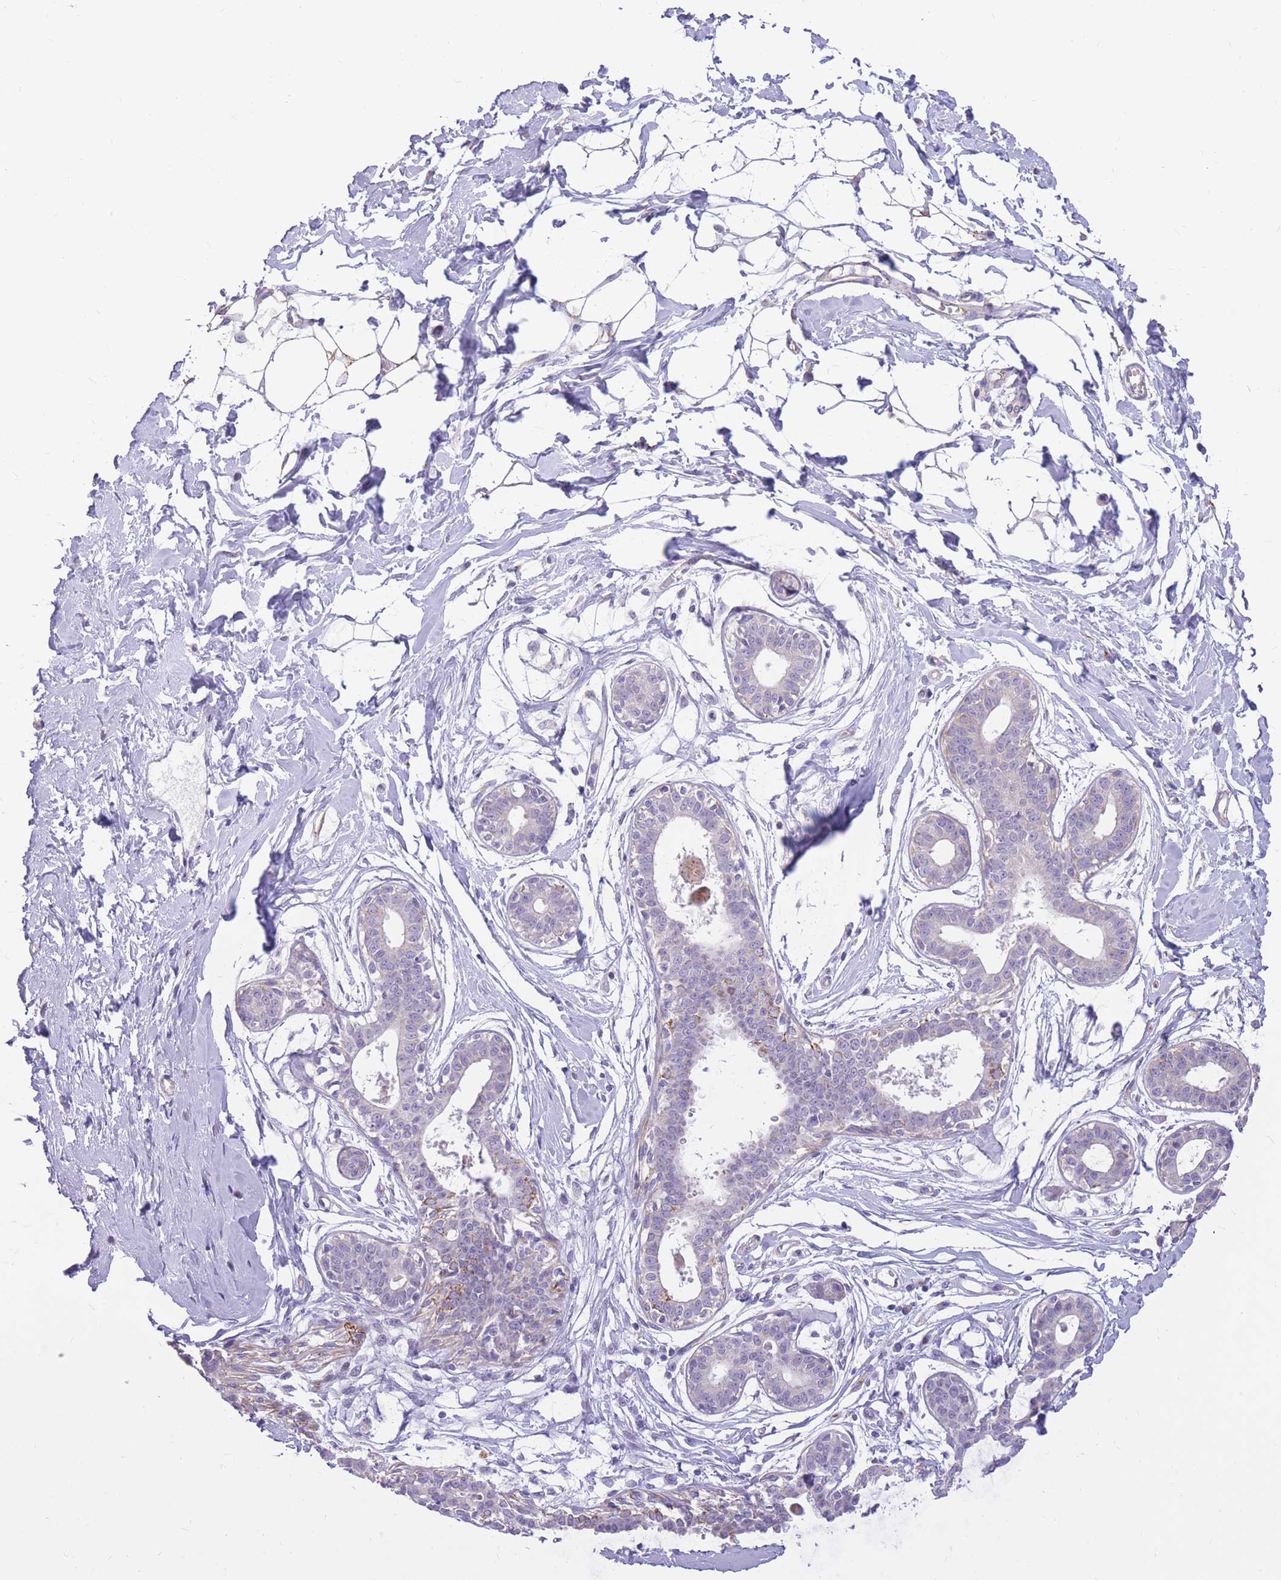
{"staining": {"intensity": "negative", "quantity": "none", "location": "none"}, "tissue": "breast", "cell_type": "Adipocytes", "image_type": "normal", "snomed": [{"axis": "morphology", "description": "Normal tissue, NOS"}, {"axis": "topography", "description": "Breast"}], "caption": "Immunohistochemistry (IHC) of benign breast shows no expression in adipocytes.", "gene": "RNF170", "patient": {"sex": "female", "age": 45}}